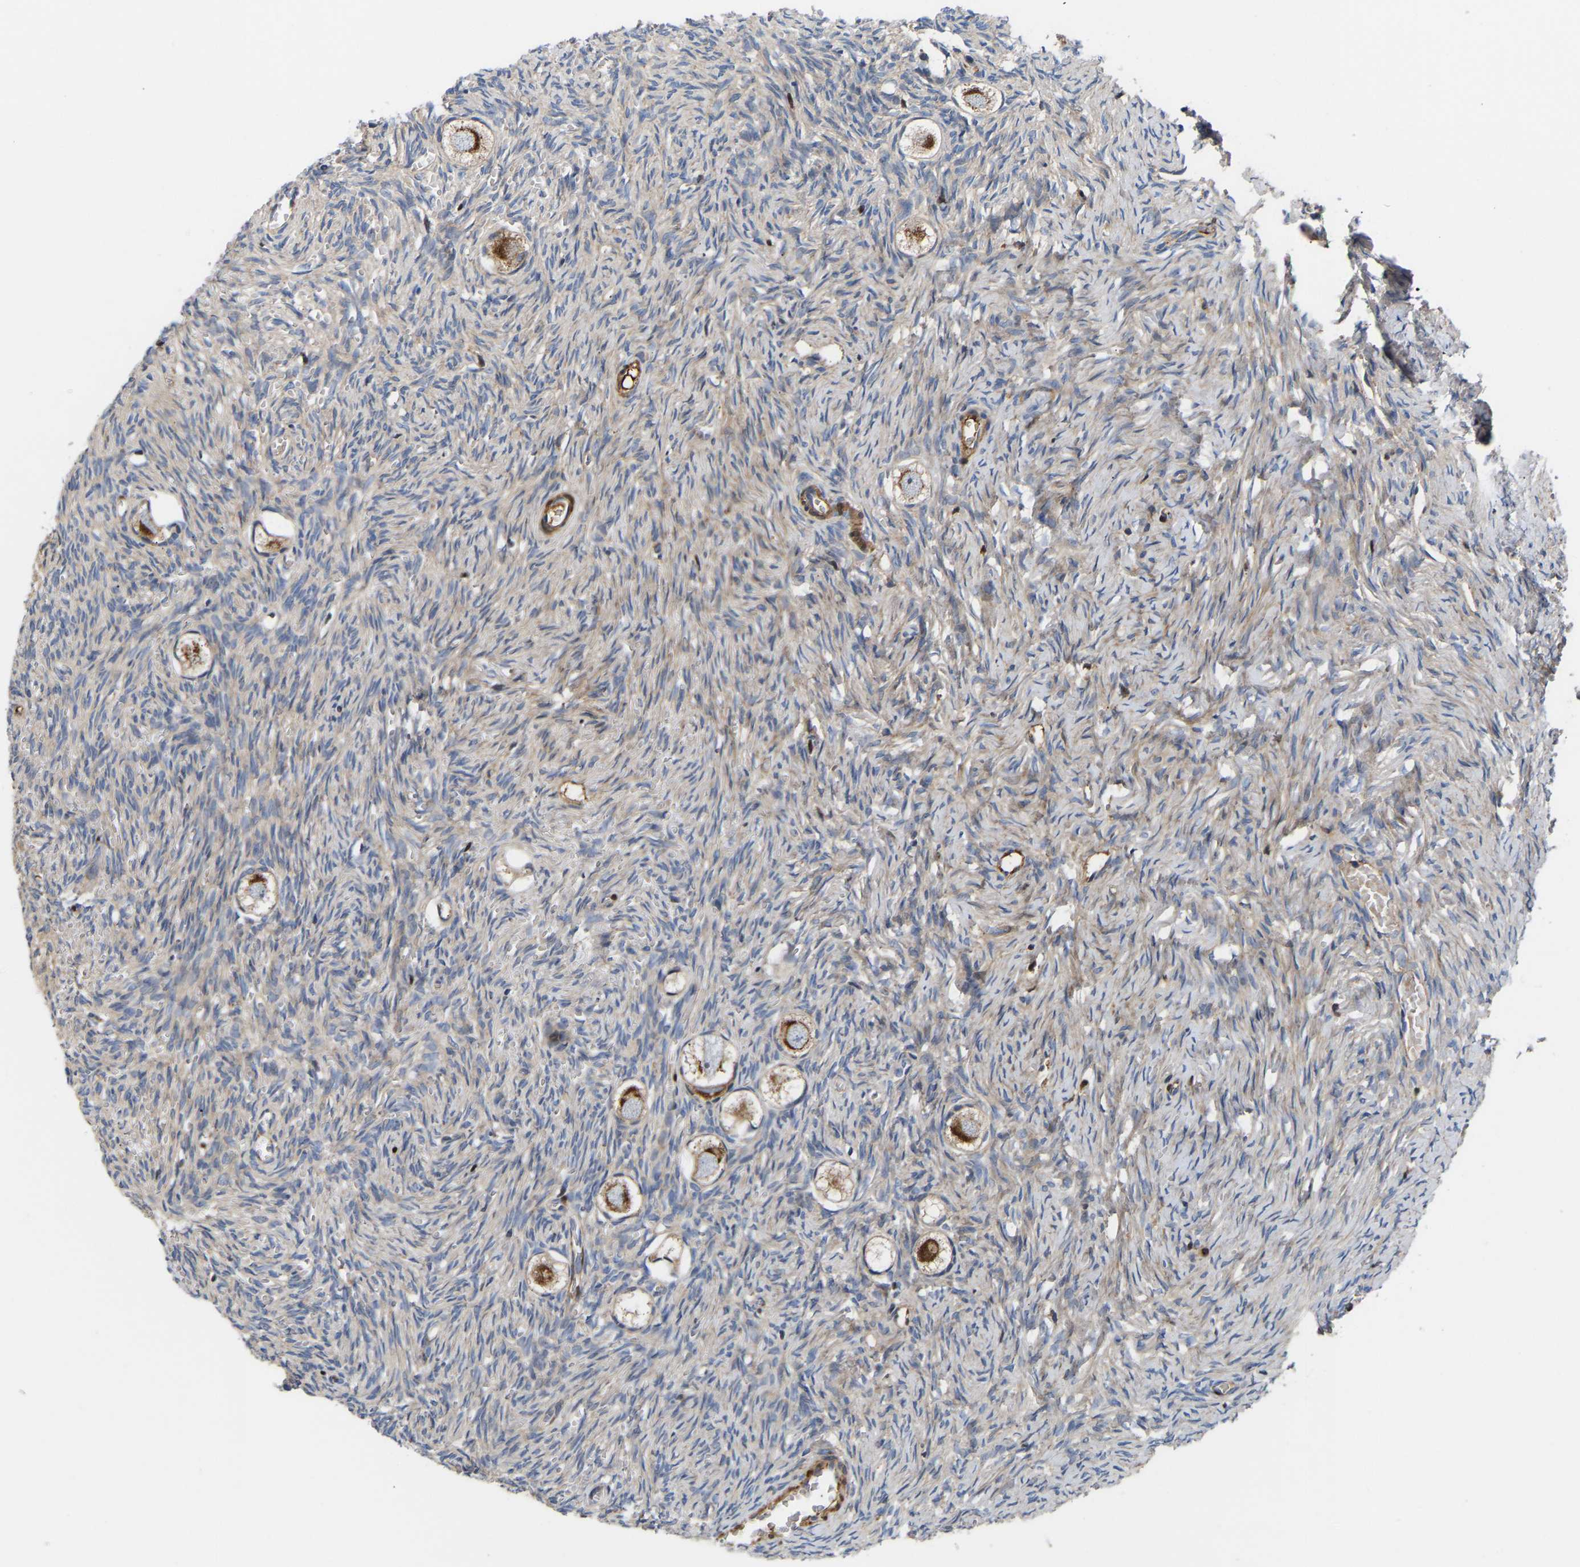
{"staining": {"intensity": "moderate", "quantity": ">75%", "location": "cytoplasmic/membranous"}, "tissue": "ovary", "cell_type": "Follicle cells", "image_type": "normal", "snomed": [{"axis": "morphology", "description": "Normal tissue, NOS"}, {"axis": "topography", "description": "Ovary"}], "caption": "Immunohistochemical staining of normal ovary displays moderate cytoplasmic/membranous protein staining in approximately >75% of follicle cells.", "gene": "AIMP2", "patient": {"sex": "female", "age": 27}}